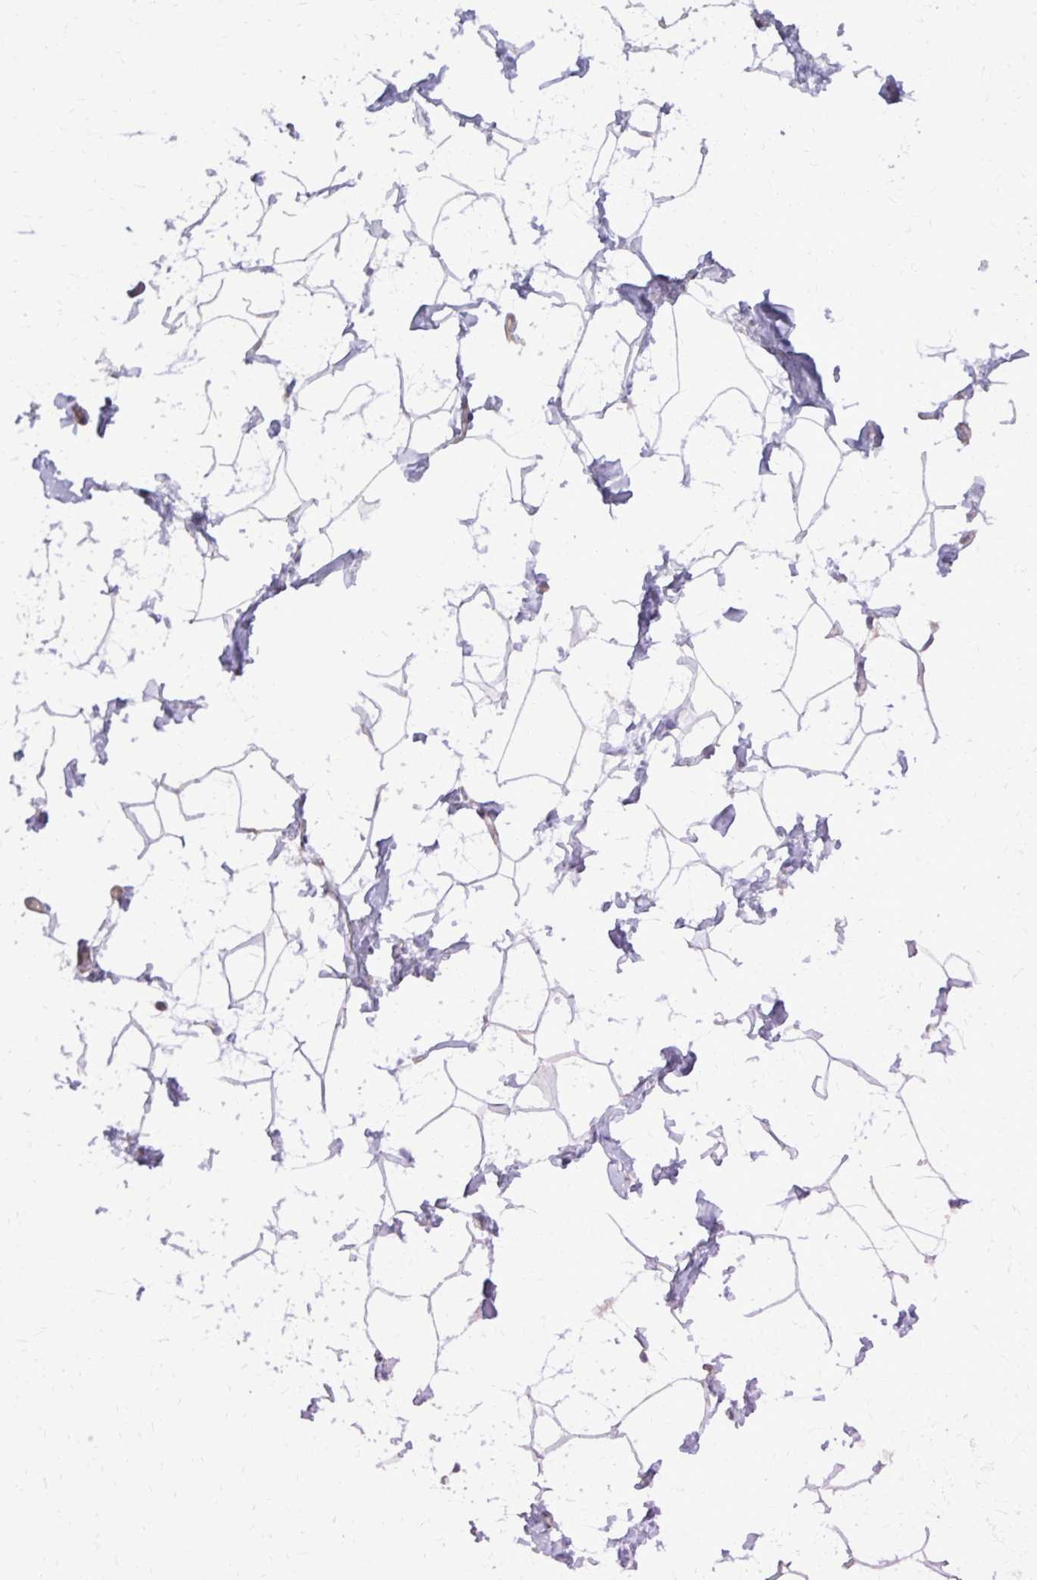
{"staining": {"intensity": "negative", "quantity": "none", "location": "none"}, "tissue": "breast", "cell_type": "Adipocytes", "image_type": "normal", "snomed": [{"axis": "morphology", "description": "Normal tissue, NOS"}, {"axis": "topography", "description": "Breast"}], "caption": "IHC image of benign breast stained for a protein (brown), which shows no staining in adipocytes. Brightfield microscopy of IHC stained with DAB (brown) and hematoxylin (blue), captured at high magnification.", "gene": "ABCC3", "patient": {"sex": "female", "age": 32}}